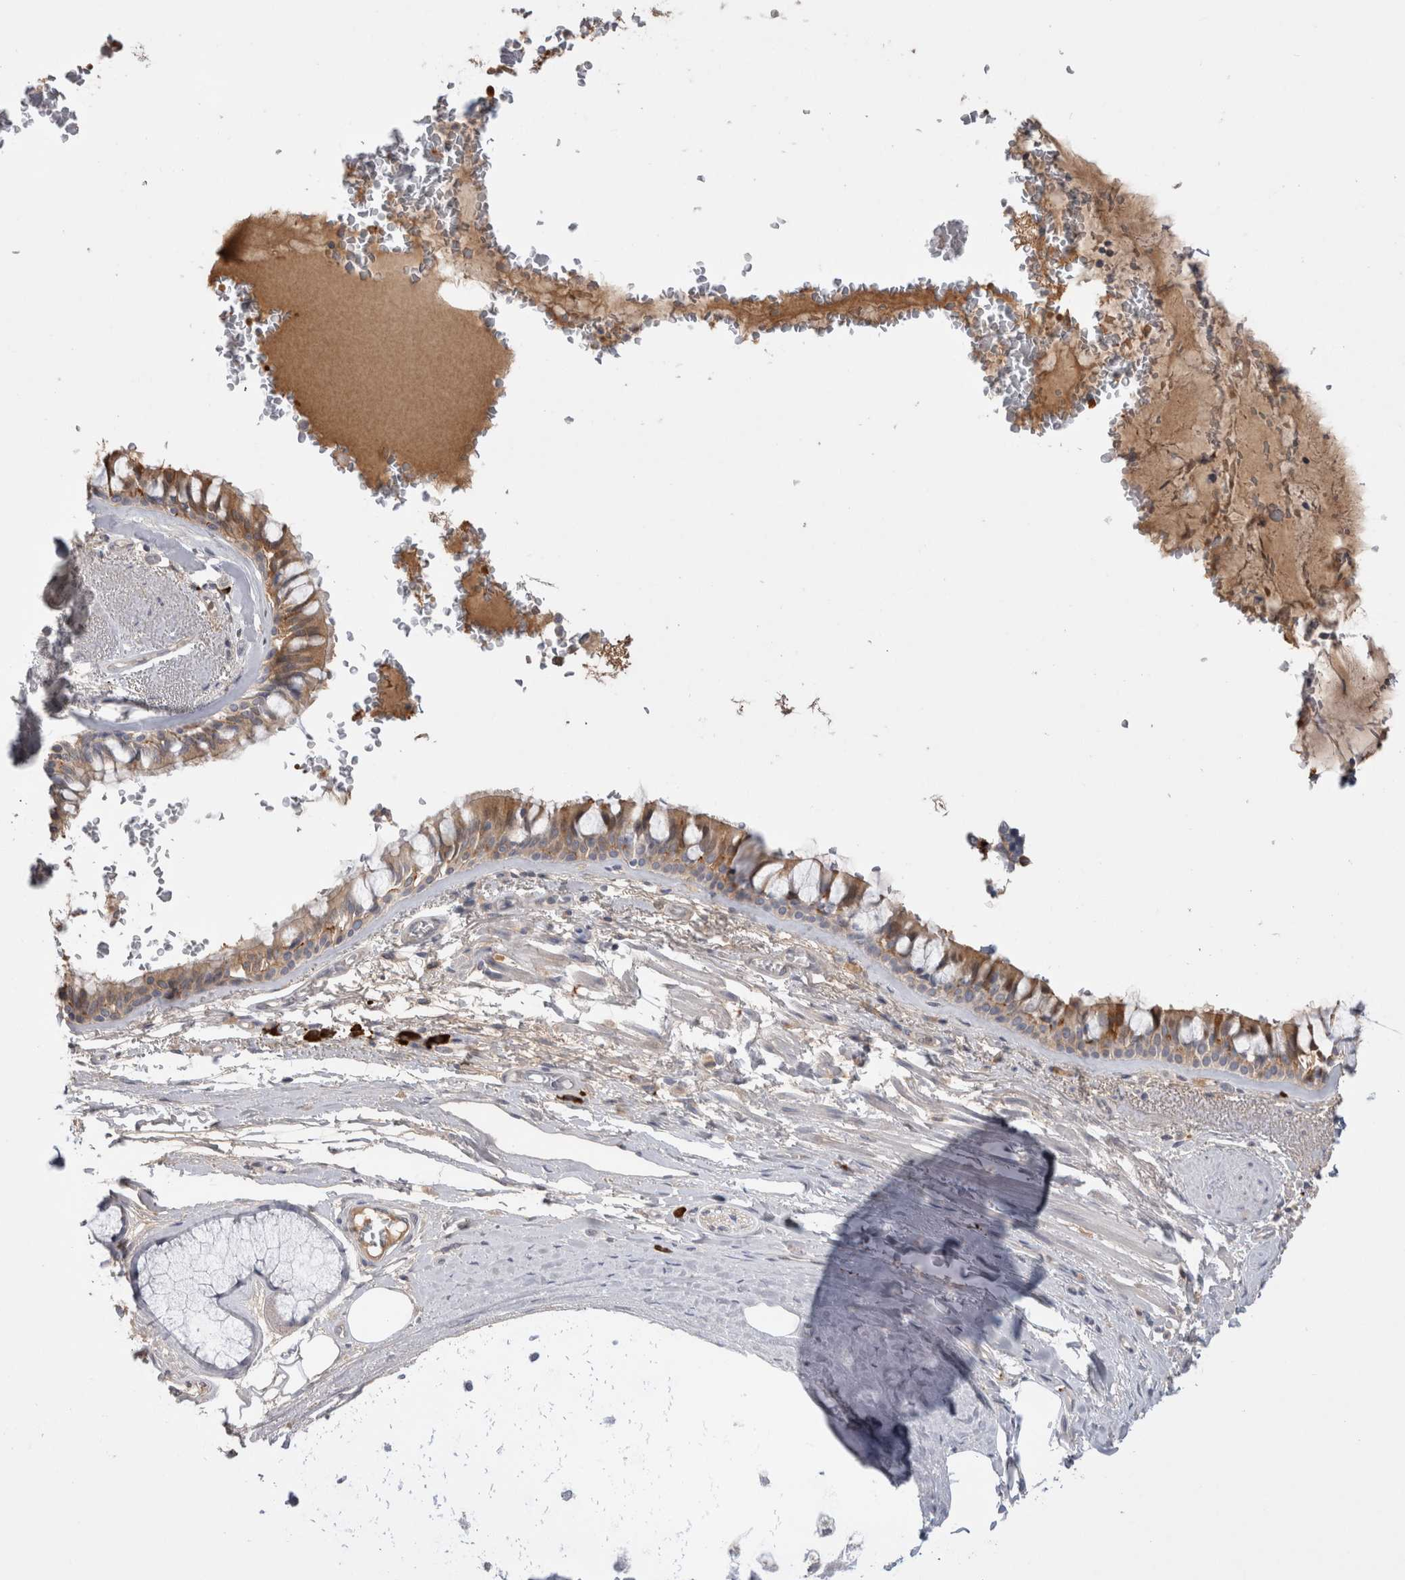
{"staining": {"intensity": "moderate", "quantity": "25%-75%", "location": "cytoplasmic/membranous"}, "tissue": "bronchus", "cell_type": "Respiratory epithelial cells", "image_type": "normal", "snomed": [{"axis": "morphology", "description": "Normal tissue, NOS"}, {"axis": "topography", "description": "Bronchus"}], "caption": "Protein staining demonstrates moderate cytoplasmic/membranous staining in about 25%-75% of respiratory epithelial cells in benign bronchus.", "gene": "PPP3CC", "patient": {"sex": "male", "age": 66}}